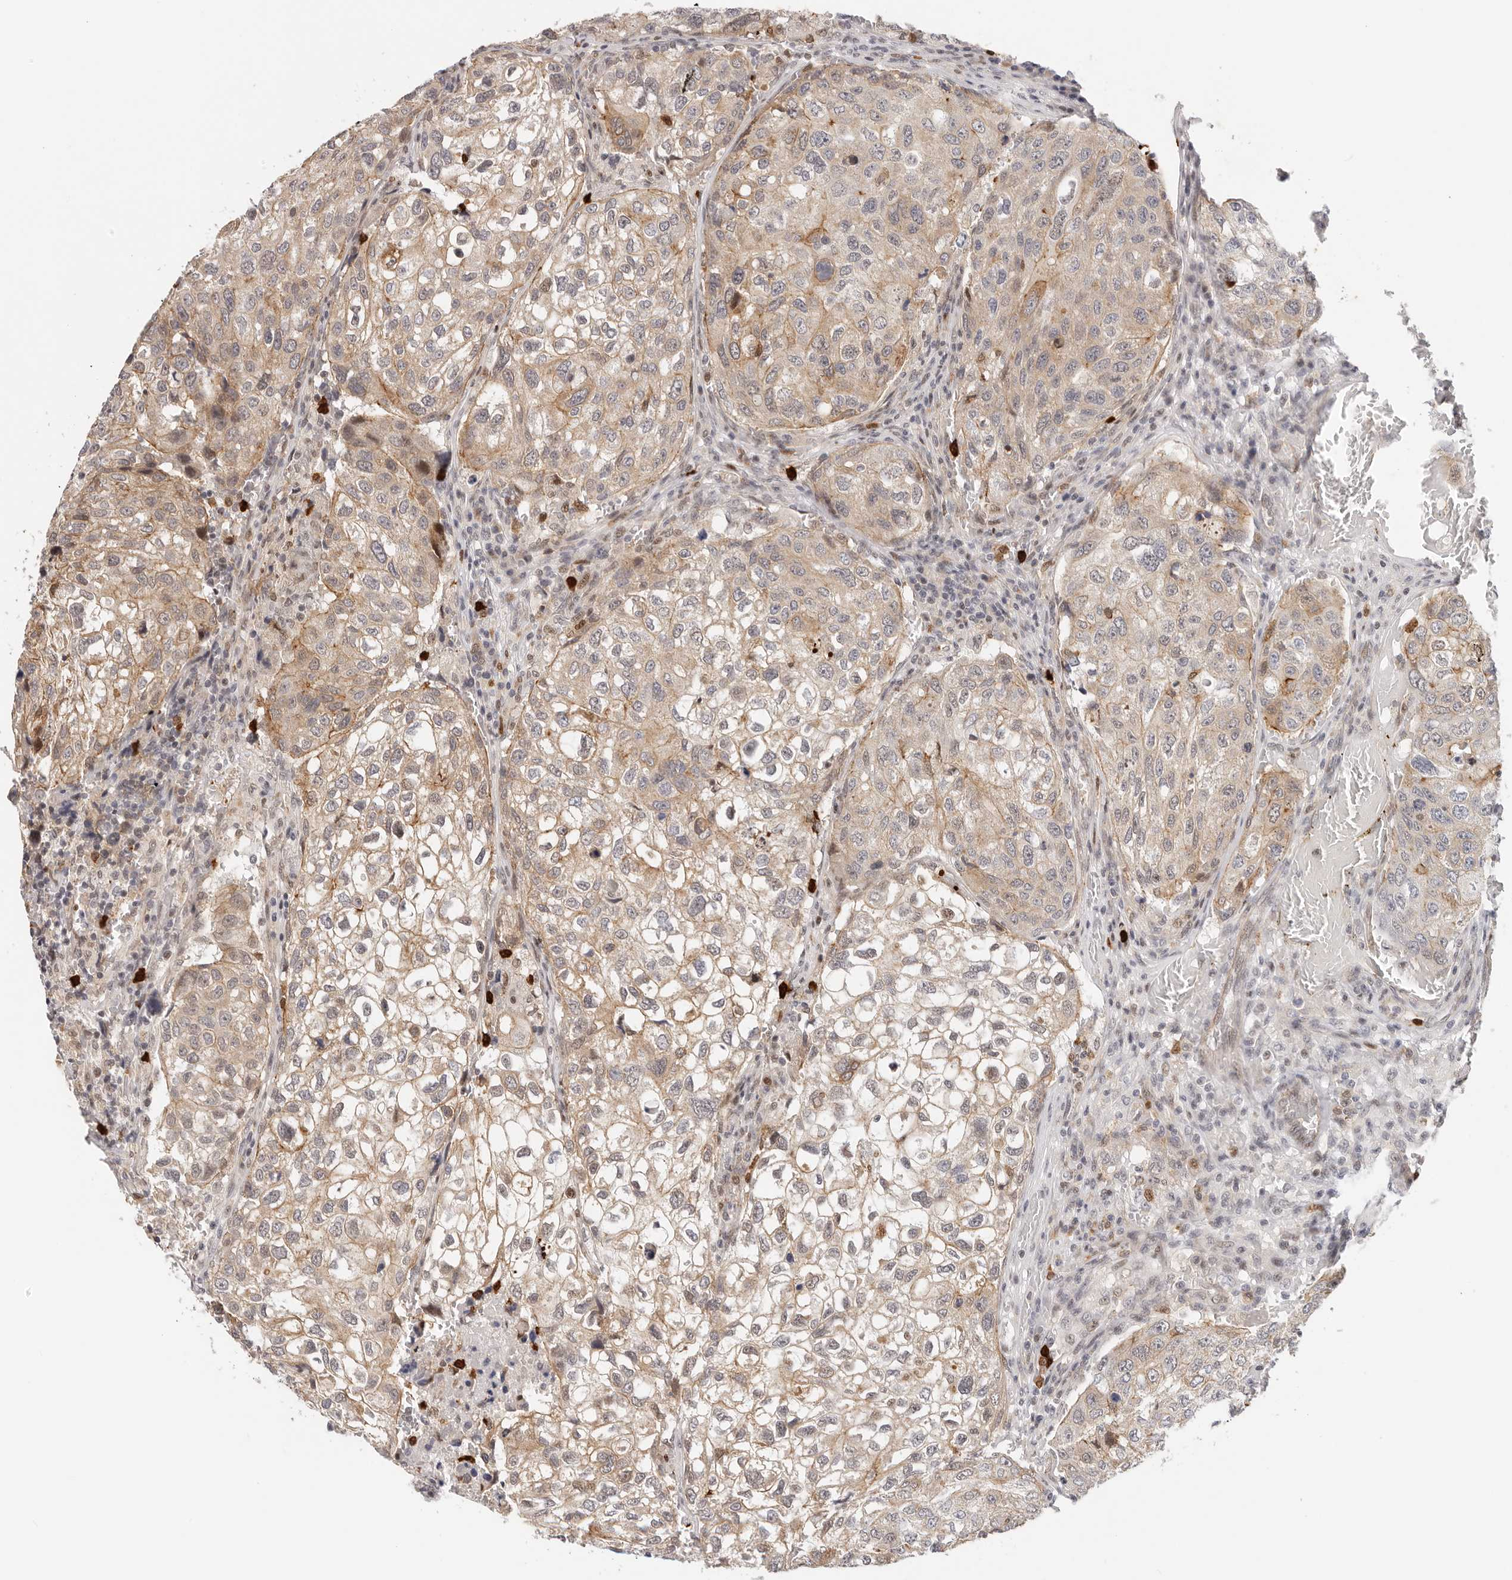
{"staining": {"intensity": "weak", "quantity": ">75%", "location": "cytoplasmic/membranous"}, "tissue": "urothelial cancer", "cell_type": "Tumor cells", "image_type": "cancer", "snomed": [{"axis": "morphology", "description": "Urothelial carcinoma, High grade"}, {"axis": "topography", "description": "Lymph node"}, {"axis": "topography", "description": "Urinary bladder"}], "caption": "Protein staining of urothelial cancer tissue shows weak cytoplasmic/membranous positivity in about >75% of tumor cells. (Stains: DAB in brown, nuclei in blue, Microscopy: brightfield microscopy at high magnification).", "gene": "AFDN", "patient": {"sex": "male", "age": 51}}